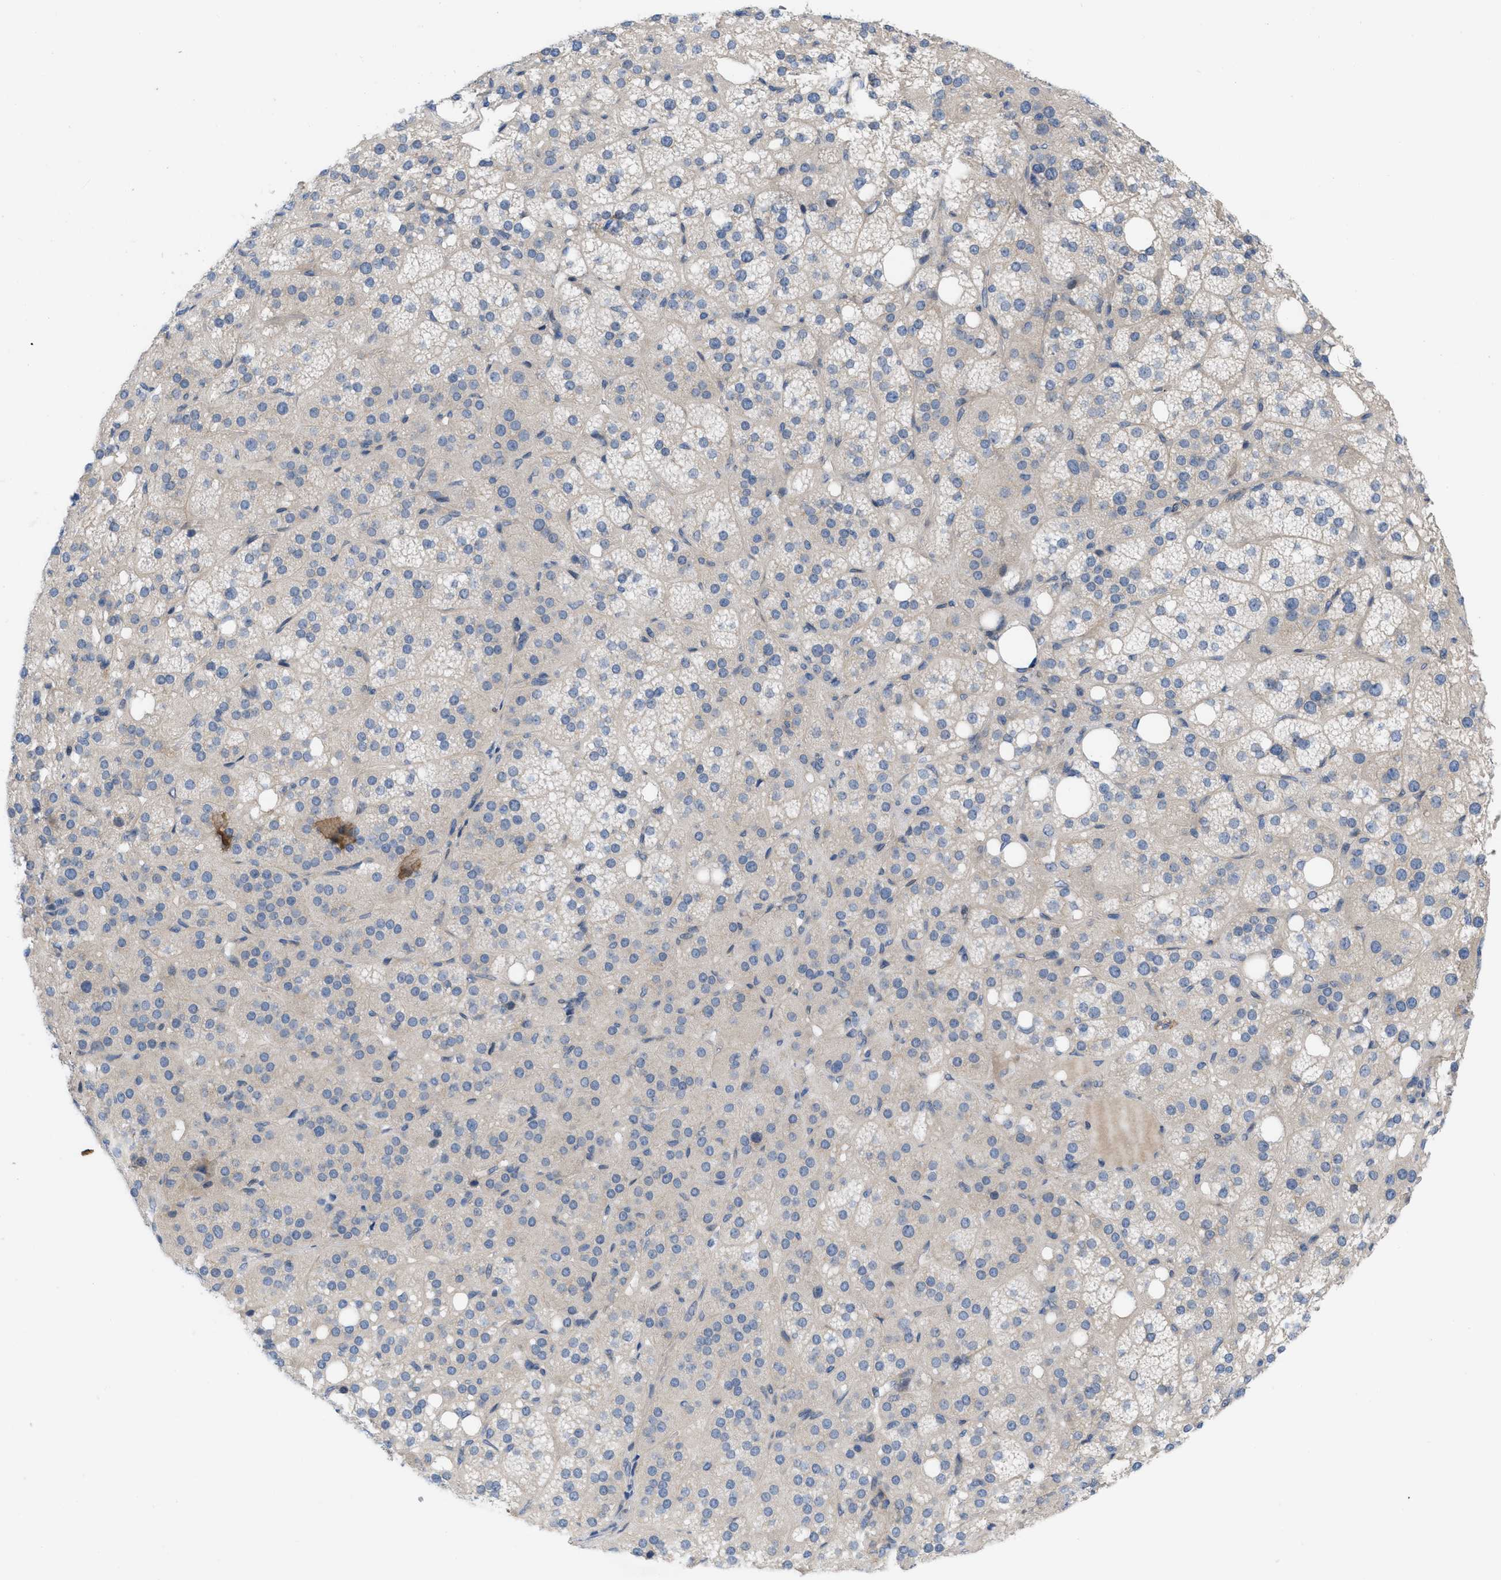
{"staining": {"intensity": "weak", "quantity": "<25%", "location": "cytoplasmic/membranous"}, "tissue": "adrenal gland", "cell_type": "Glandular cells", "image_type": "normal", "snomed": [{"axis": "morphology", "description": "Normal tissue, NOS"}, {"axis": "topography", "description": "Adrenal gland"}], "caption": "Immunohistochemical staining of benign human adrenal gland shows no significant expression in glandular cells. (Brightfield microscopy of DAB (3,3'-diaminobenzidine) immunohistochemistry (IHC) at high magnification).", "gene": "NDEL1", "patient": {"sex": "female", "age": 59}}